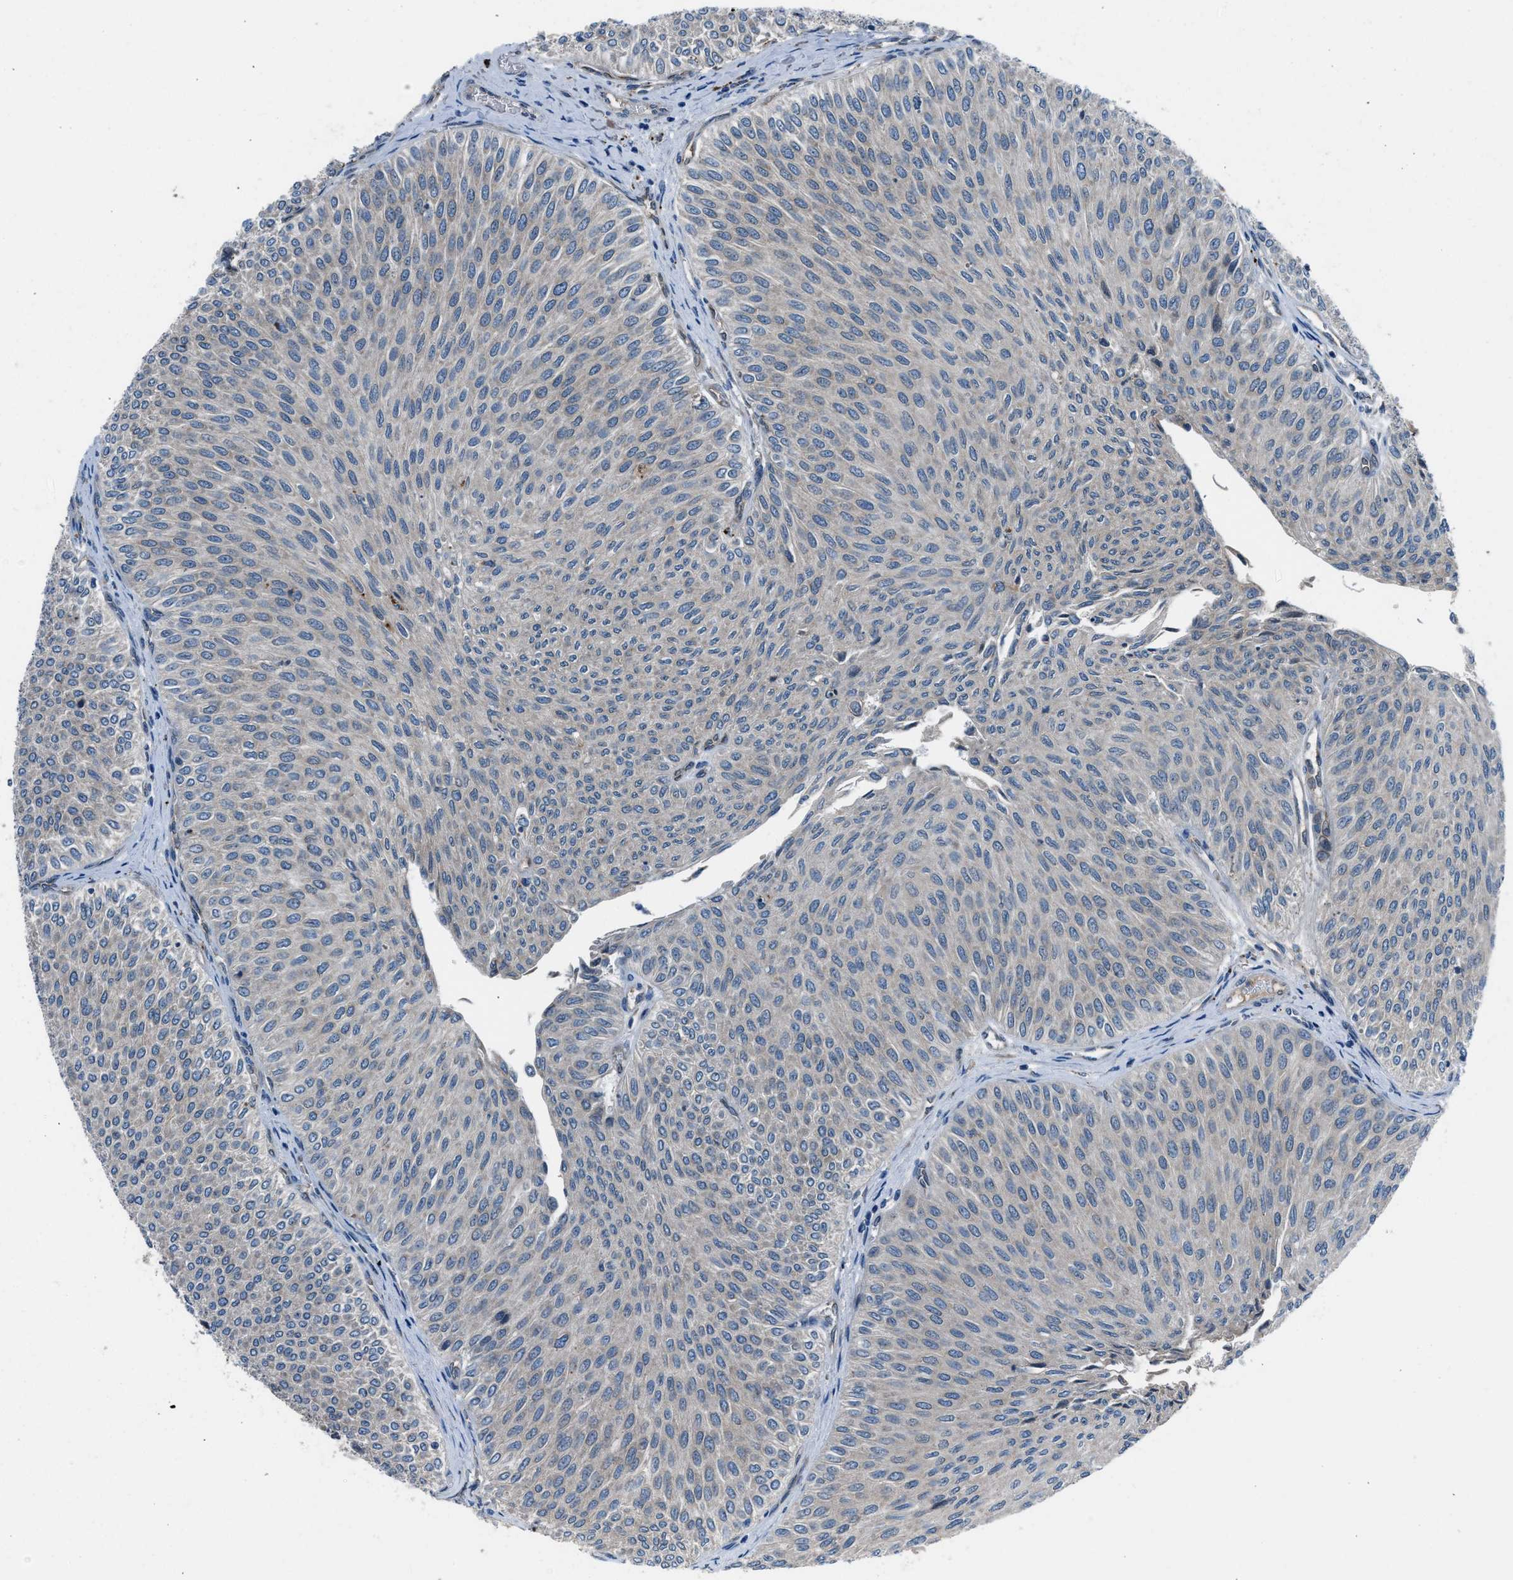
{"staining": {"intensity": "negative", "quantity": "none", "location": "none"}, "tissue": "urothelial cancer", "cell_type": "Tumor cells", "image_type": "cancer", "snomed": [{"axis": "morphology", "description": "Urothelial carcinoma, Low grade"}, {"axis": "topography", "description": "Urinary bladder"}], "caption": "There is no significant staining in tumor cells of low-grade urothelial carcinoma.", "gene": "LMBR1", "patient": {"sex": "male", "age": 78}}